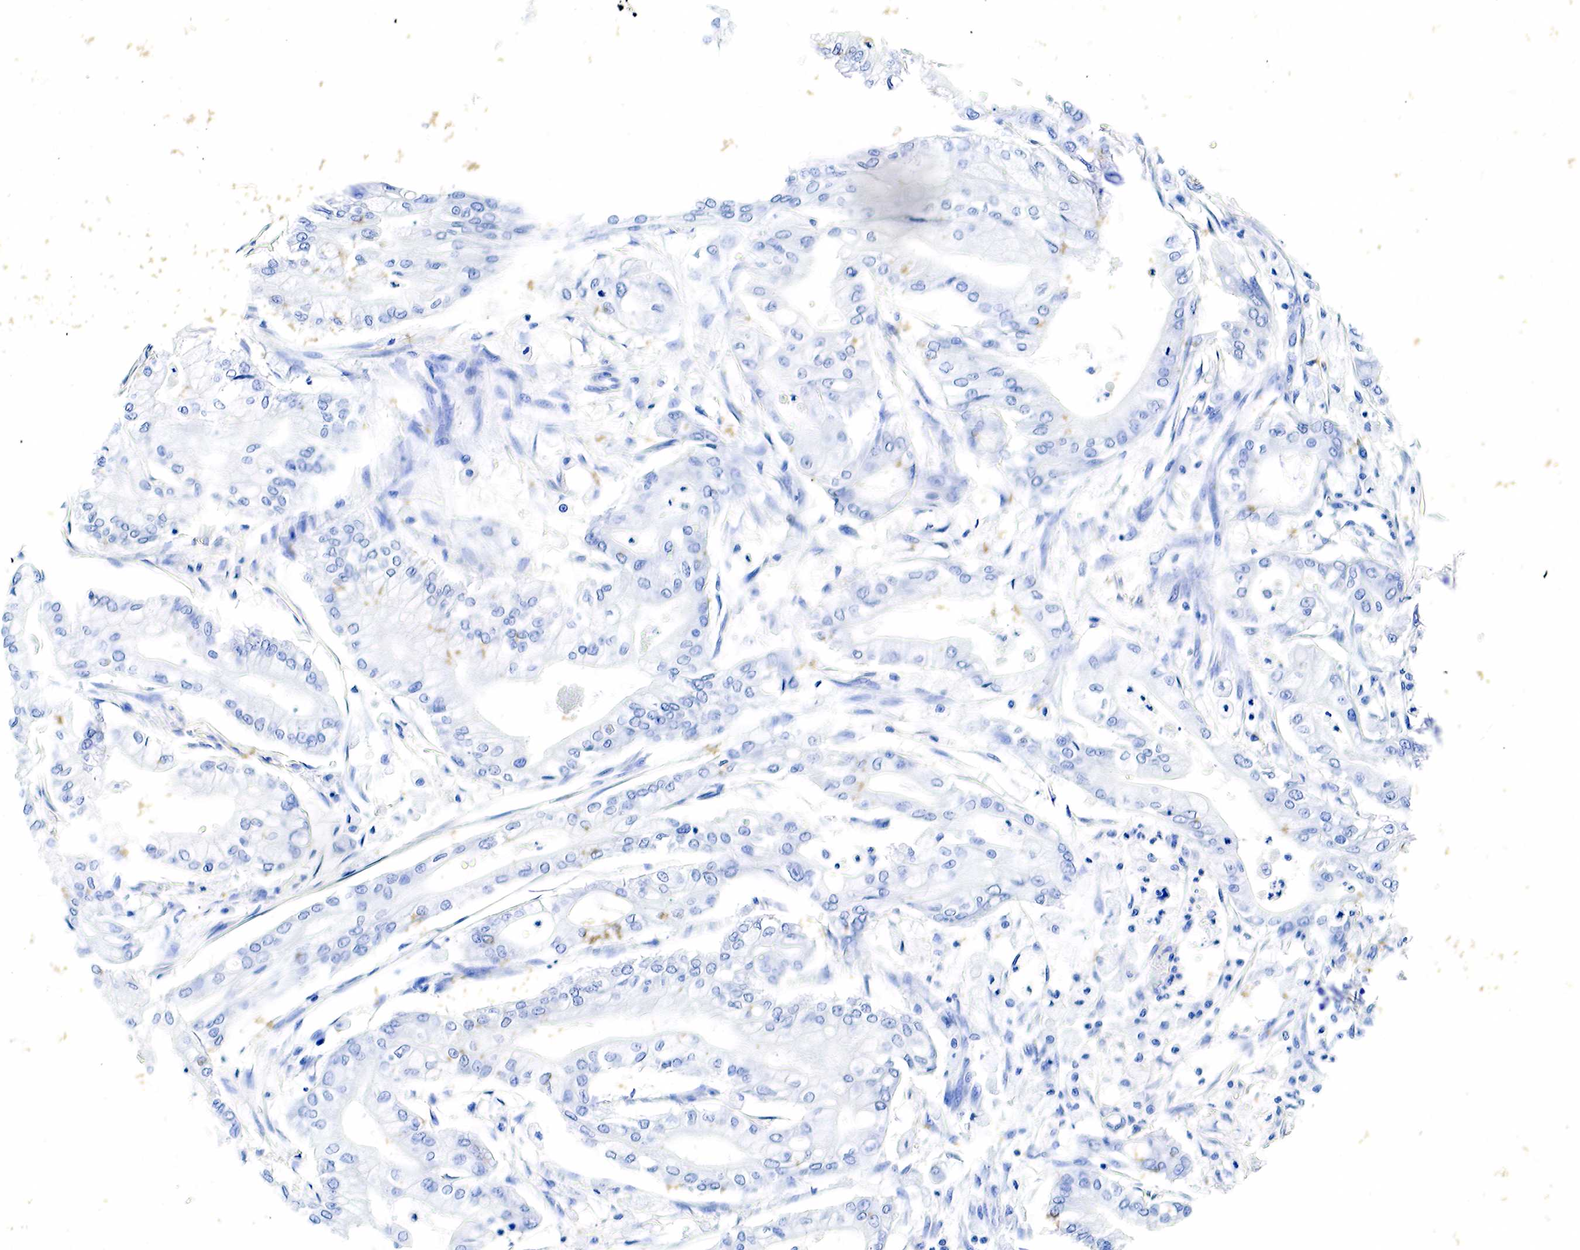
{"staining": {"intensity": "negative", "quantity": "none", "location": "none"}, "tissue": "pancreatic cancer", "cell_type": "Tumor cells", "image_type": "cancer", "snomed": [{"axis": "morphology", "description": "Adenocarcinoma, NOS"}, {"axis": "topography", "description": "Pancreas"}], "caption": "Histopathology image shows no protein positivity in tumor cells of pancreatic cancer (adenocarcinoma) tissue.", "gene": "GCG", "patient": {"sex": "male", "age": 79}}